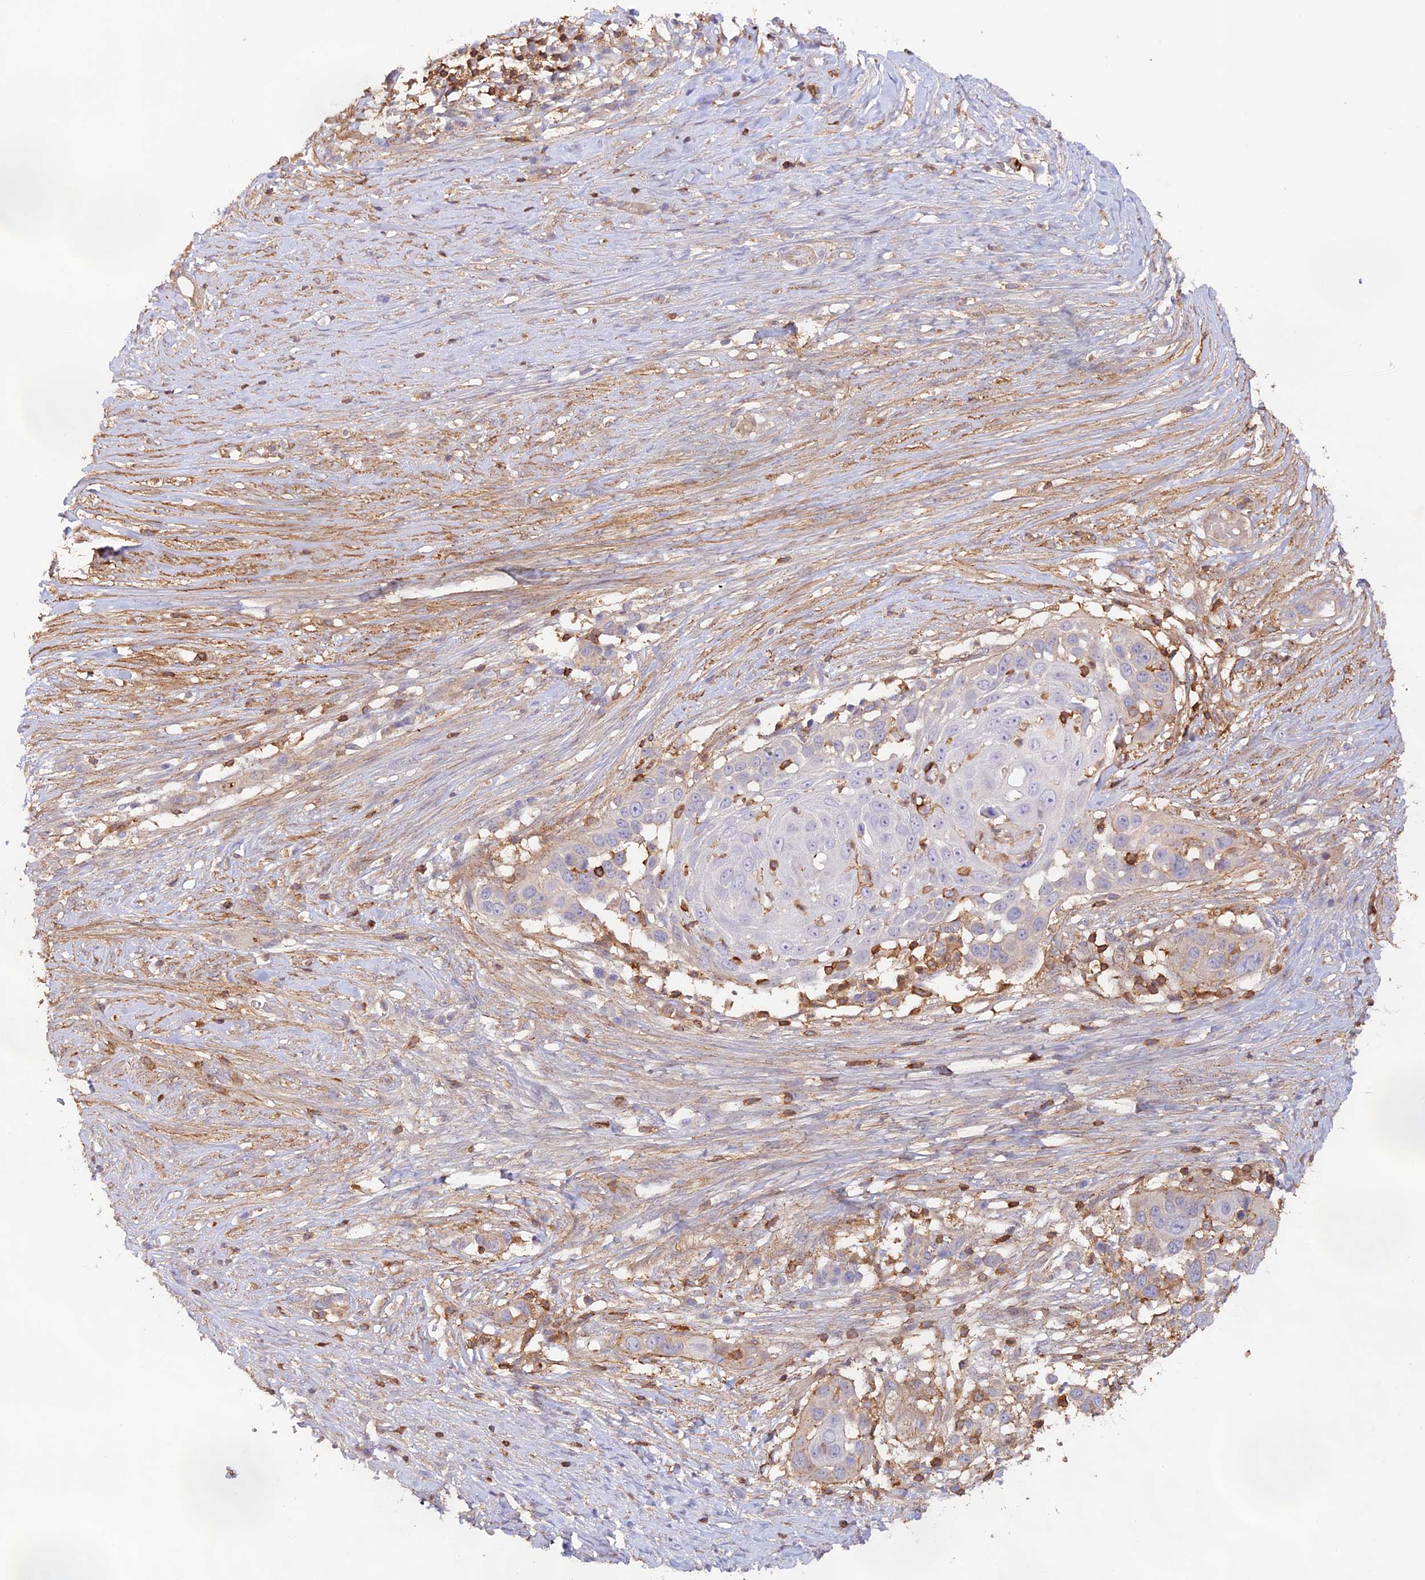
{"staining": {"intensity": "weak", "quantity": "<25%", "location": "cytoplasmic/membranous"}, "tissue": "skin cancer", "cell_type": "Tumor cells", "image_type": "cancer", "snomed": [{"axis": "morphology", "description": "Squamous cell carcinoma, NOS"}, {"axis": "topography", "description": "Skin"}], "caption": "IHC of skin squamous cell carcinoma displays no expression in tumor cells. Nuclei are stained in blue.", "gene": "DENND1C", "patient": {"sex": "female", "age": 44}}